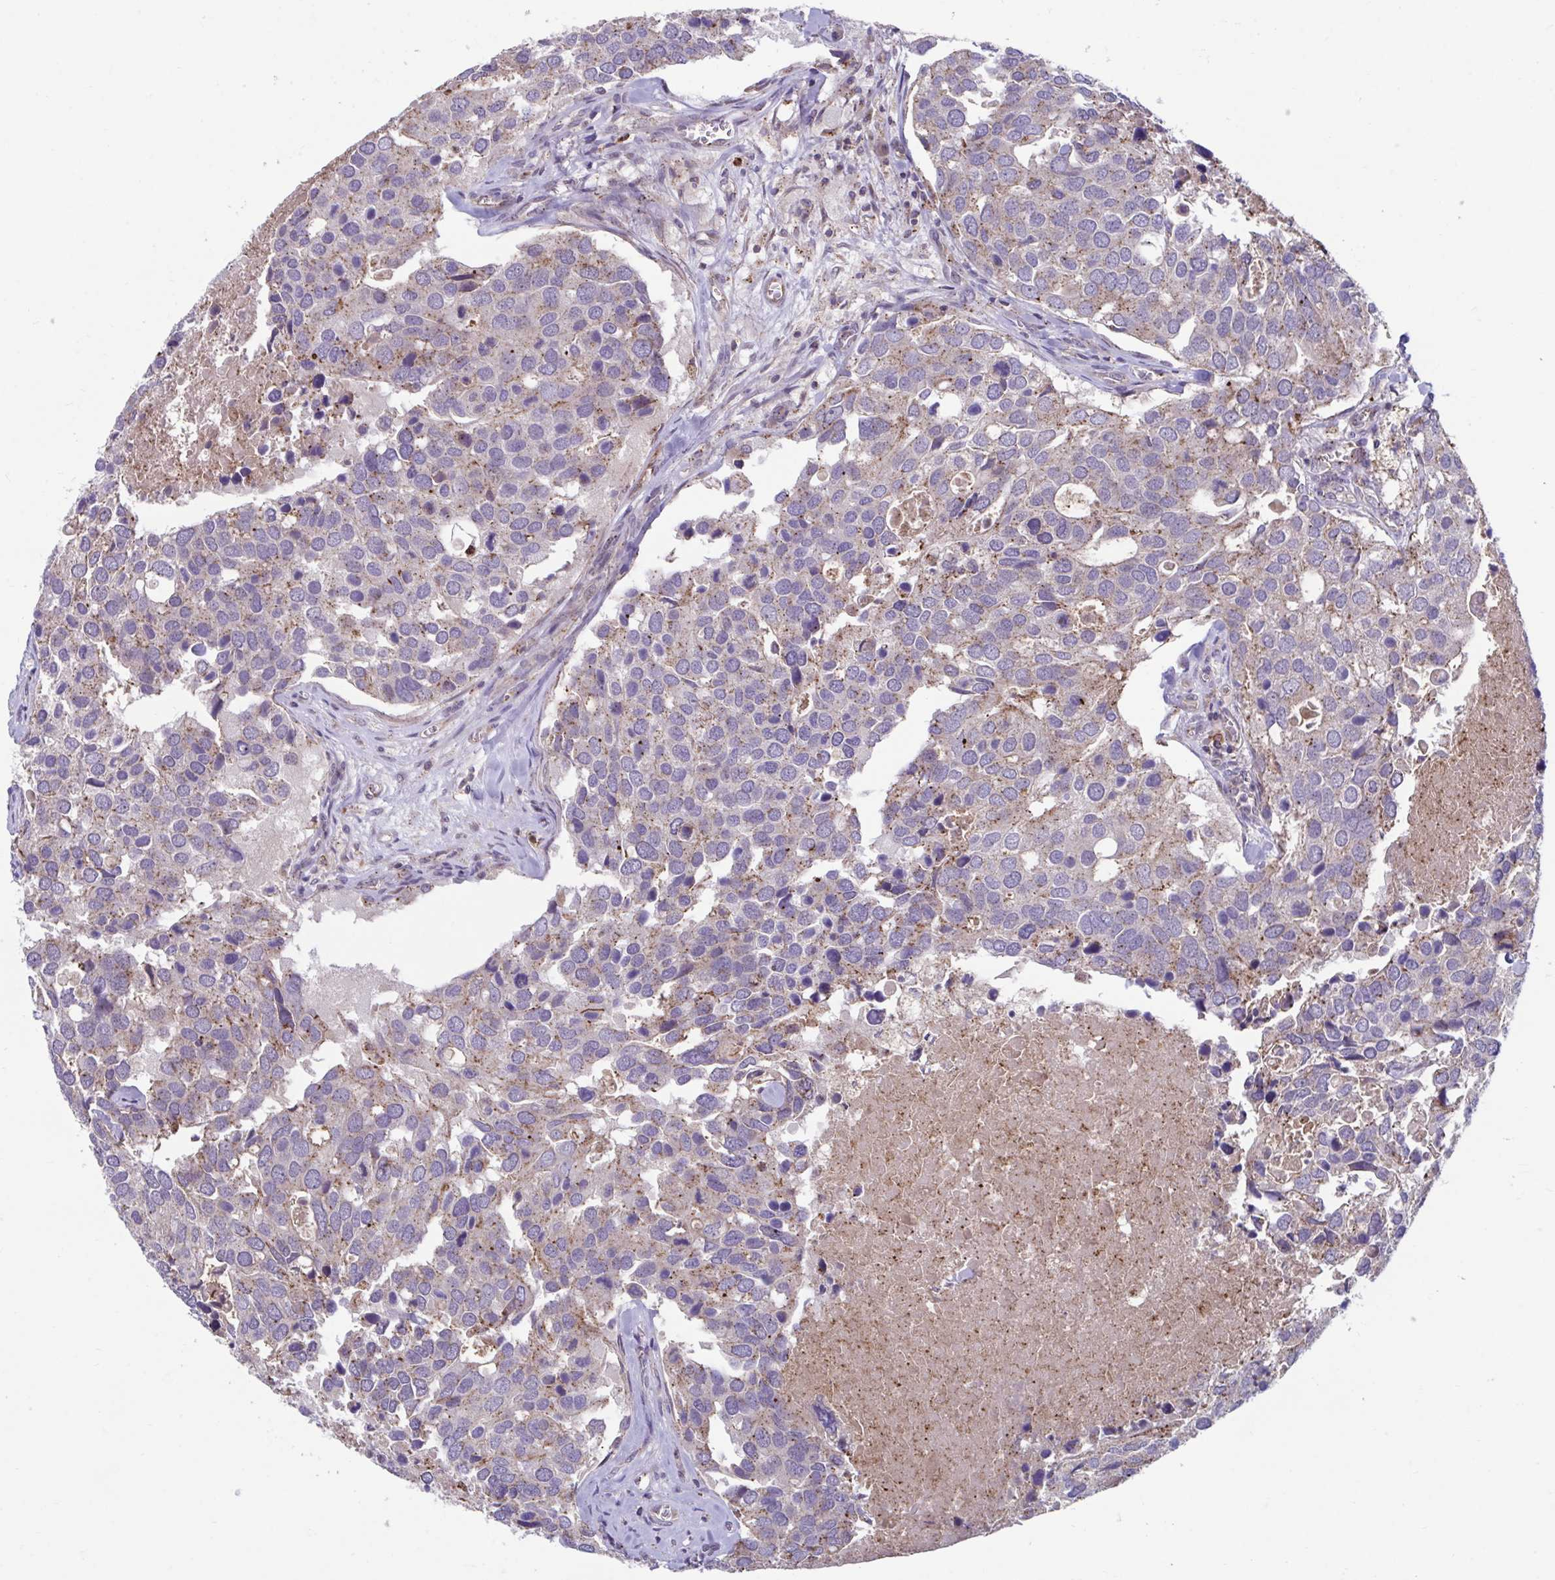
{"staining": {"intensity": "moderate", "quantity": "25%-75%", "location": "cytoplasmic/membranous"}, "tissue": "breast cancer", "cell_type": "Tumor cells", "image_type": "cancer", "snomed": [{"axis": "morphology", "description": "Duct carcinoma"}, {"axis": "topography", "description": "Breast"}], "caption": "Immunohistochemical staining of human intraductal carcinoma (breast) demonstrates medium levels of moderate cytoplasmic/membranous positivity in approximately 25%-75% of tumor cells.", "gene": "IST1", "patient": {"sex": "female", "age": 83}}